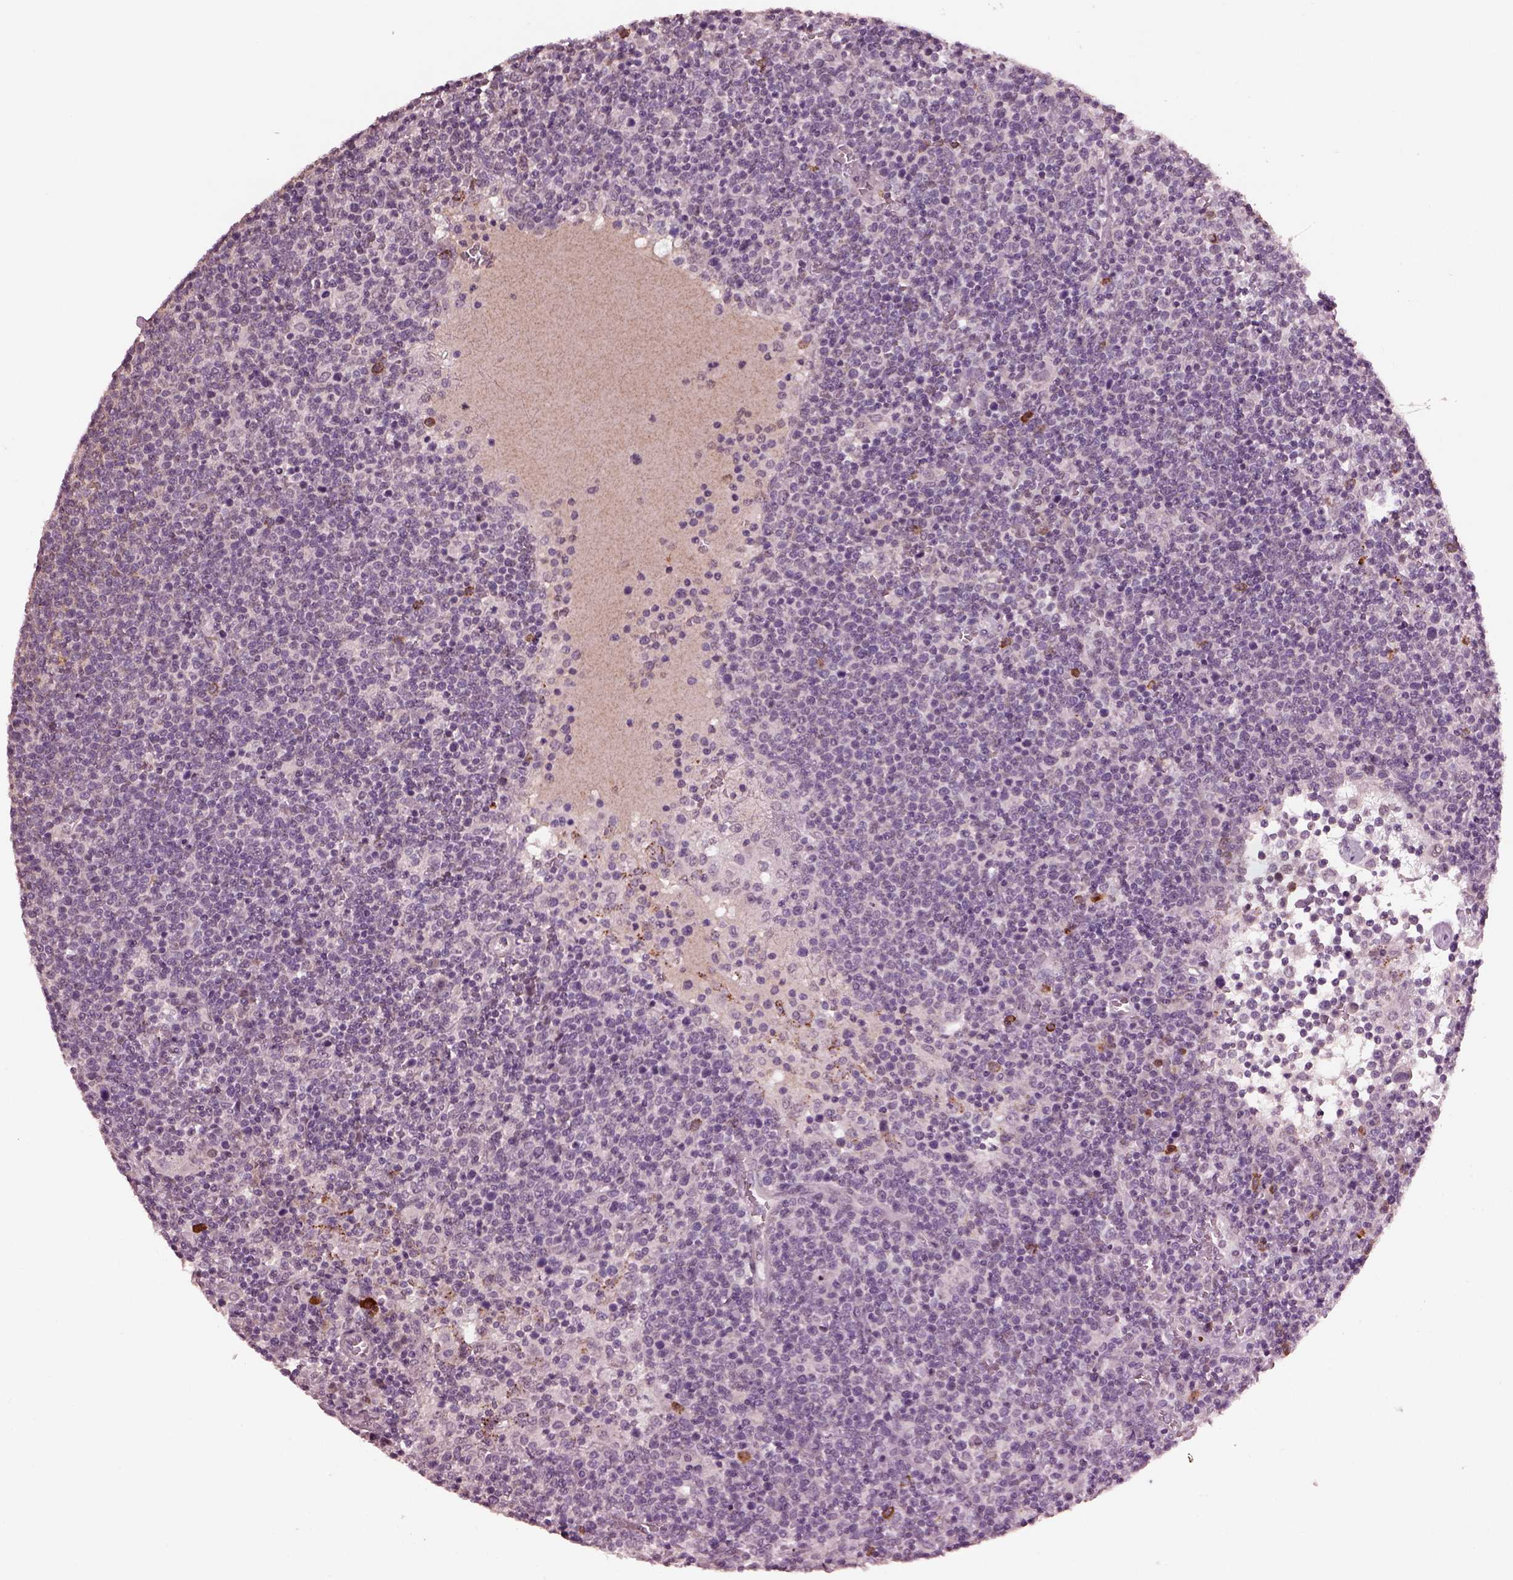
{"staining": {"intensity": "negative", "quantity": "none", "location": "none"}, "tissue": "lymphoma", "cell_type": "Tumor cells", "image_type": "cancer", "snomed": [{"axis": "morphology", "description": "Malignant lymphoma, non-Hodgkin's type, High grade"}, {"axis": "topography", "description": "Lymph node"}], "caption": "The micrograph reveals no significant staining in tumor cells of high-grade malignant lymphoma, non-Hodgkin's type.", "gene": "IL18RAP", "patient": {"sex": "male", "age": 61}}